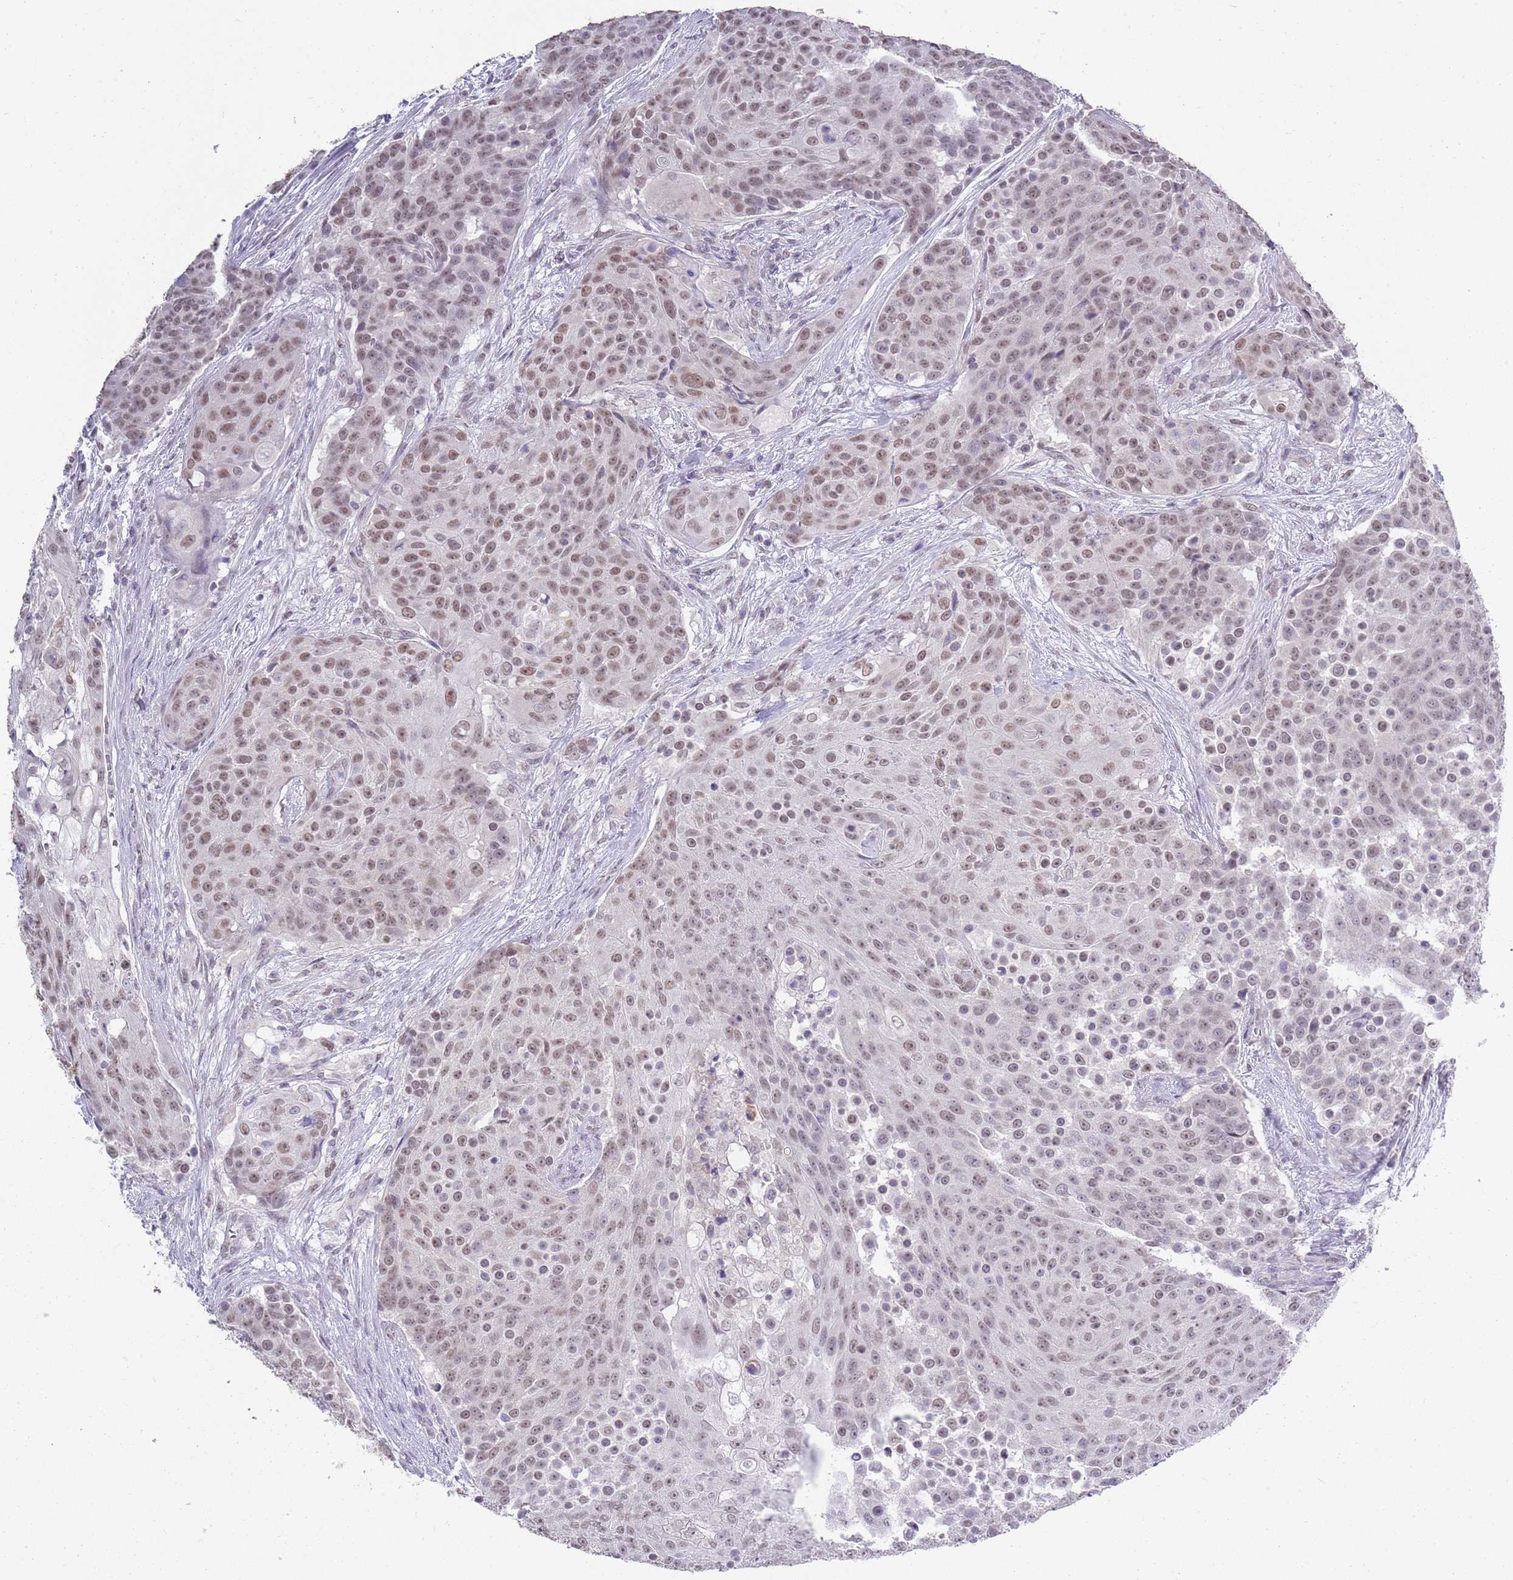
{"staining": {"intensity": "weak", "quantity": ">75%", "location": "nuclear"}, "tissue": "urothelial cancer", "cell_type": "Tumor cells", "image_type": "cancer", "snomed": [{"axis": "morphology", "description": "Urothelial carcinoma, High grade"}, {"axis": "topography", "description": "Urinary bladder"}], "caption": "Tumor cells display low levels of weak nuclear expression in approximately >75% of cells in human urothelial cancer. The protein is stained brown, and the nuclei are stained in blue (DAB (3,3'-diaminobenzidine) IHC with brightfield microscopy, high magnification).", "gene": "SEPHS2", "patient": {"sex": "female", "age": 63}}